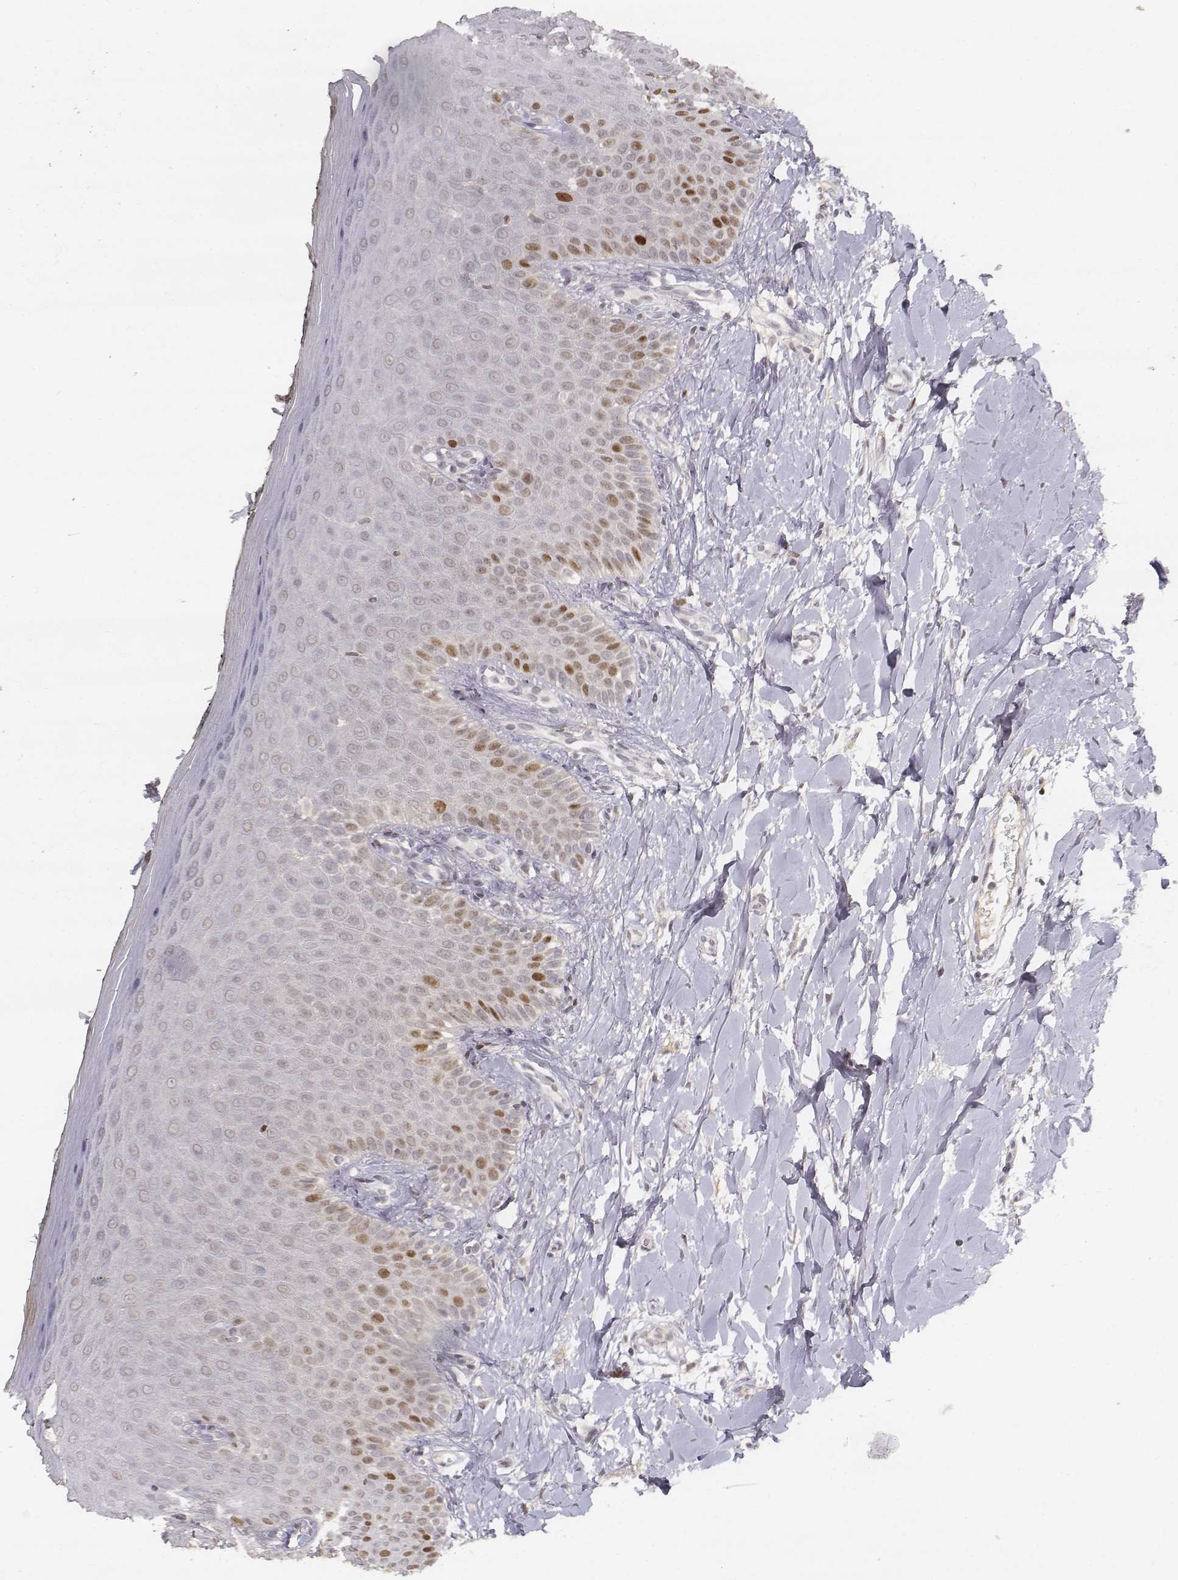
{"staining": {"intensity": "strong", "quantity": "<25%", "location": "nuclear"}, "tissue": "oral mucosa", "cell_type": "Squamous epithelial cells", "image_type": "normal", "snomed": [{"axis": "morphology", "description": "Normal tissue, NOS"}, {"axis": "topography", "description": "Oral tissue"}], "caption": "The photomicrograph reveals a brown stain indicating the presence of a protein in the nuclear of squamous epithelial cells in oral mucosa. The protein is shown in brown color, while the nuclei are stained blue.", "gene": "FANCD2", "patient": {"sex": "female", "age": 43}}